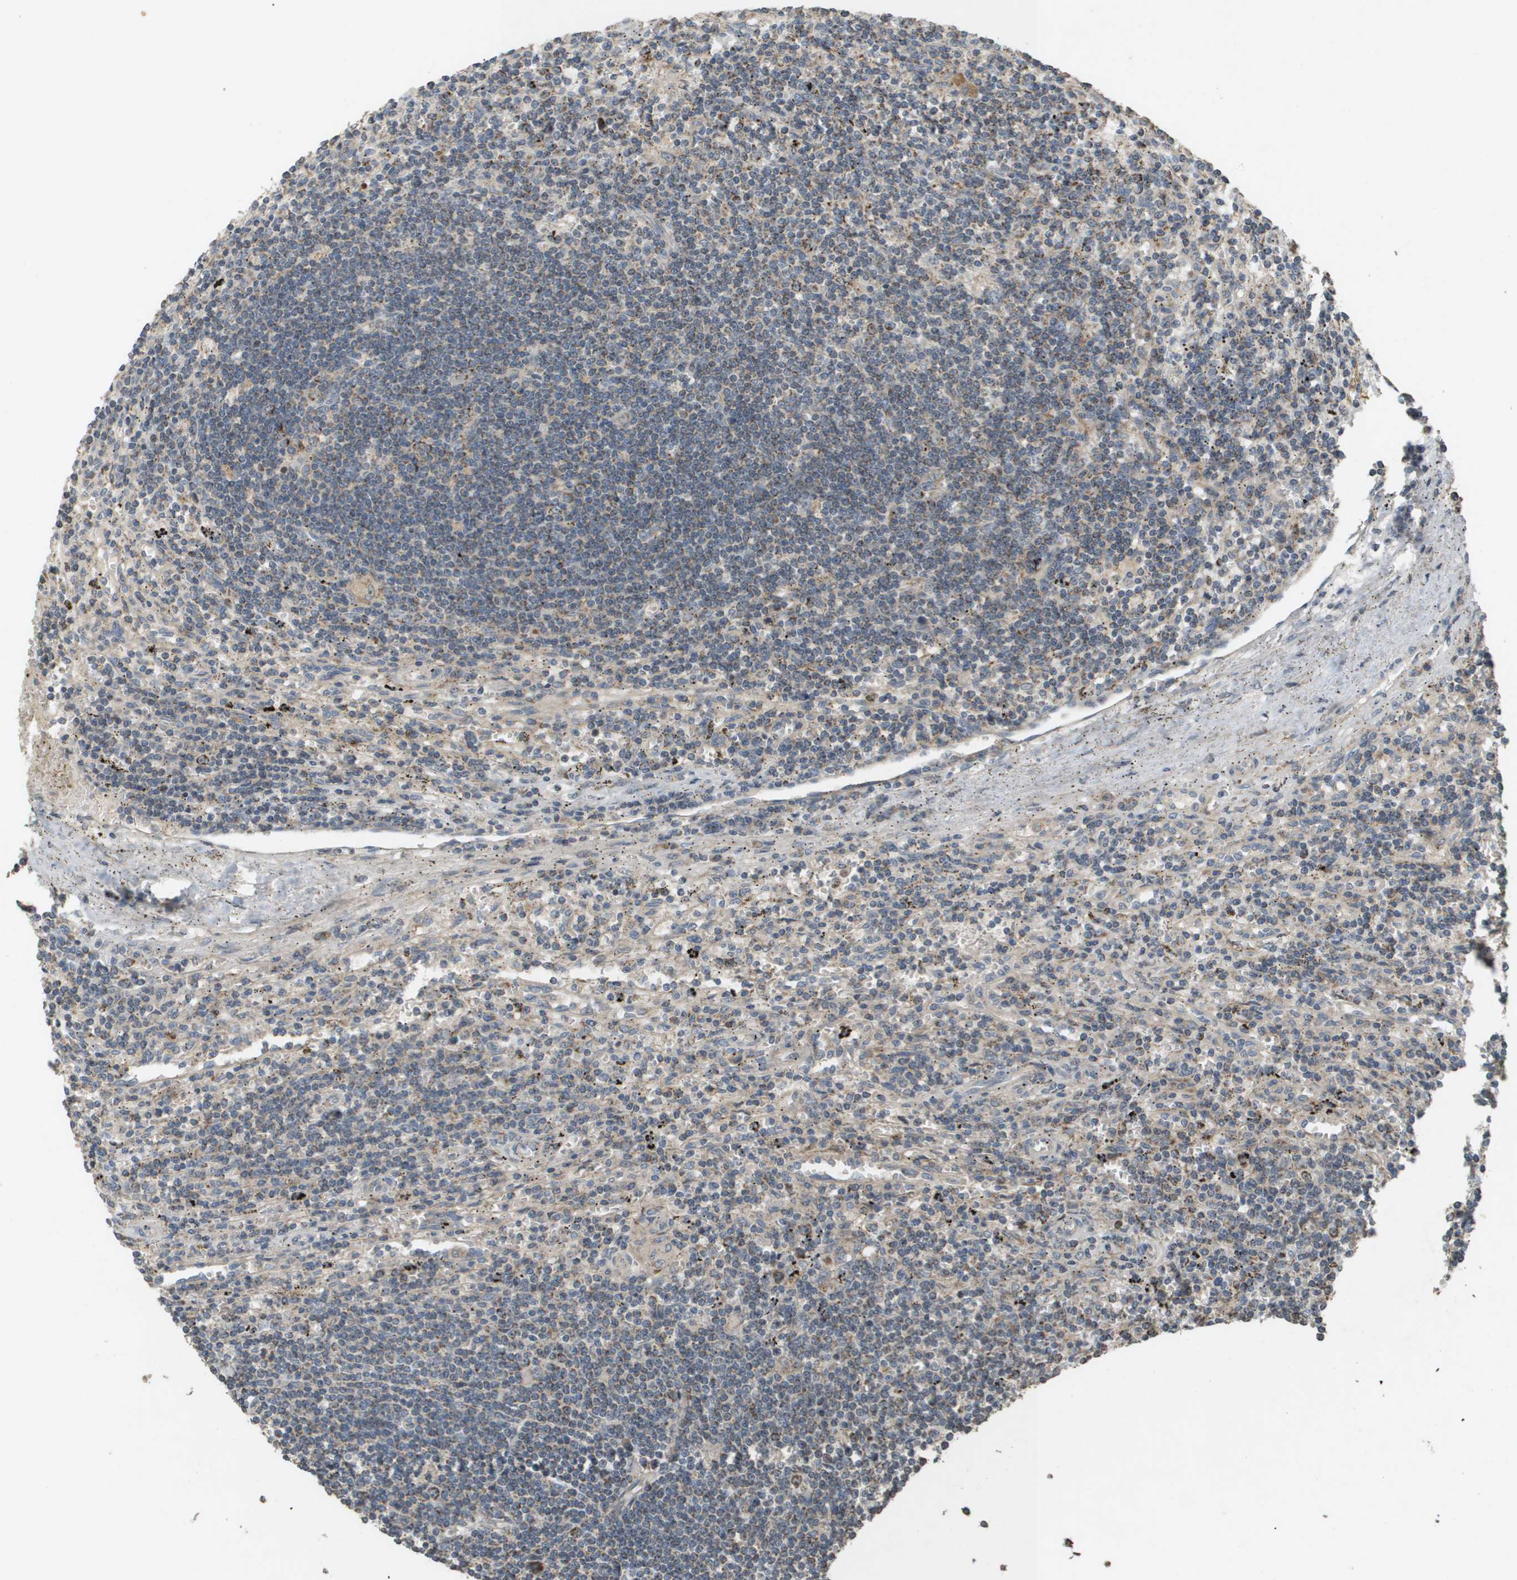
{"staining": {"intensity": "moderate", "quantity": "<25%", "location": "cytoplasmic/membranous"}, "tissue": "lymphoma", "cell_type": "Tumor cells", "image_type": "cancer", "snomed": [{"axis": "morphology", "description": "Malignant lymphoma, non-Hodgkin's type, Low grade"}, {"axis": "topography", "description": "Spleen"}], "caption": "The image exhibits a brown stain indicating the presence of a protein in the cytoplasmic/membranous of tumor cells in low-grade malignant lymphoma, non-Hodgkin's type.", "gene": "RAB21", "patient": {"sex": "male", "age": 76}}